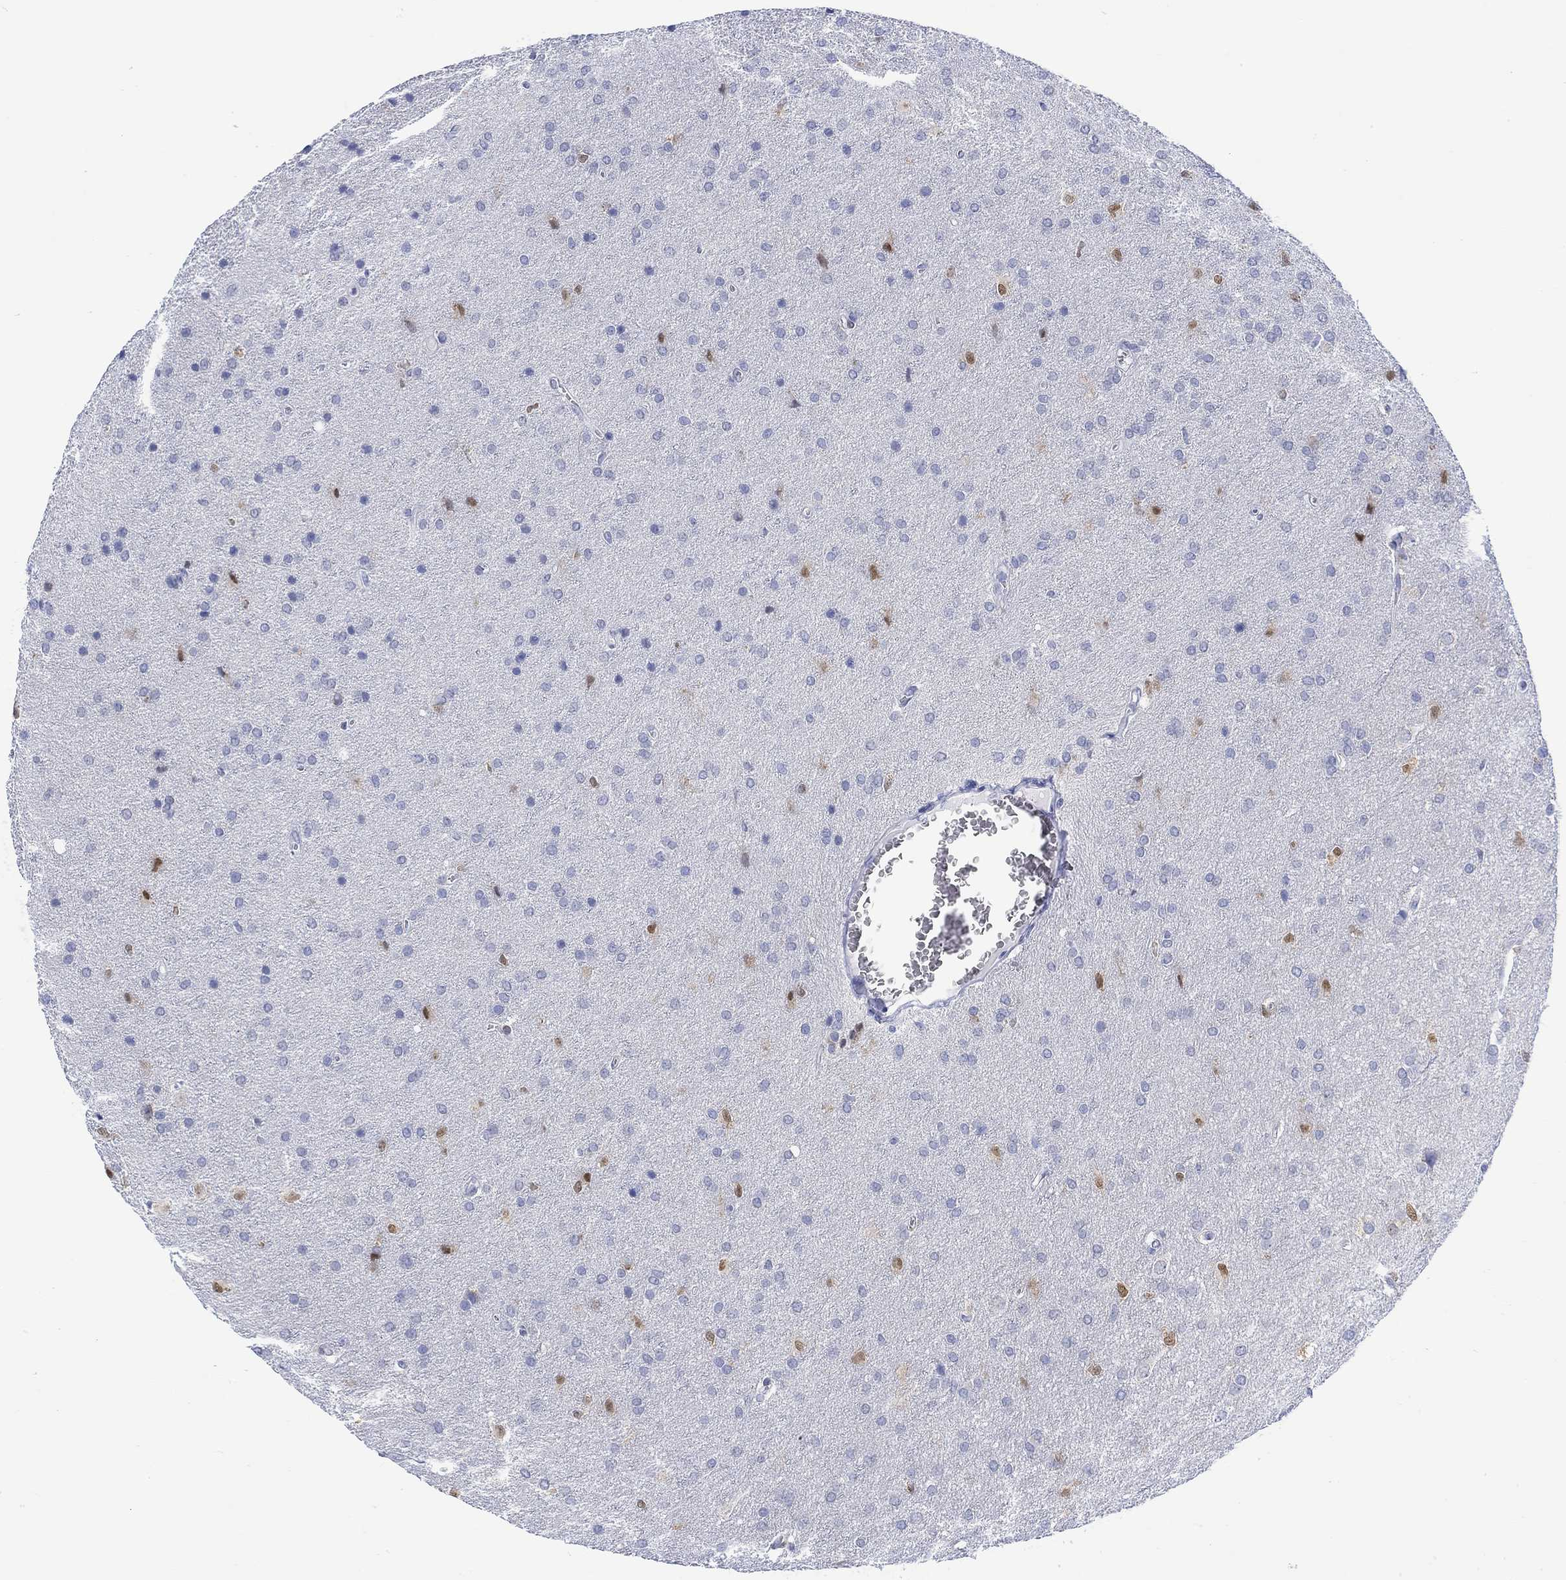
{"staining": {"intensity": "strong", "quantity": "<25%", "location": "nuclear"}, "tissue": "glioma", "cell_type": "Tumor cells", "image_type": "cancer", "snomed": [{"axis": "morphology", "description": "Glioma, malignant, Low grade"}, {"axis": "topography", "description": "Brain"}], "caption": "IHC micrograph of neoplastic tissue: malignant low-grade glioma stained using immunohistochemistry (IHC) reveals medium levels of strong protein expression localized specifically in the nuclear of tumor cells, appearing as a nuclear brown color.", "gene": "MSI1", "patient": {"sex": "female", "age": 32}}